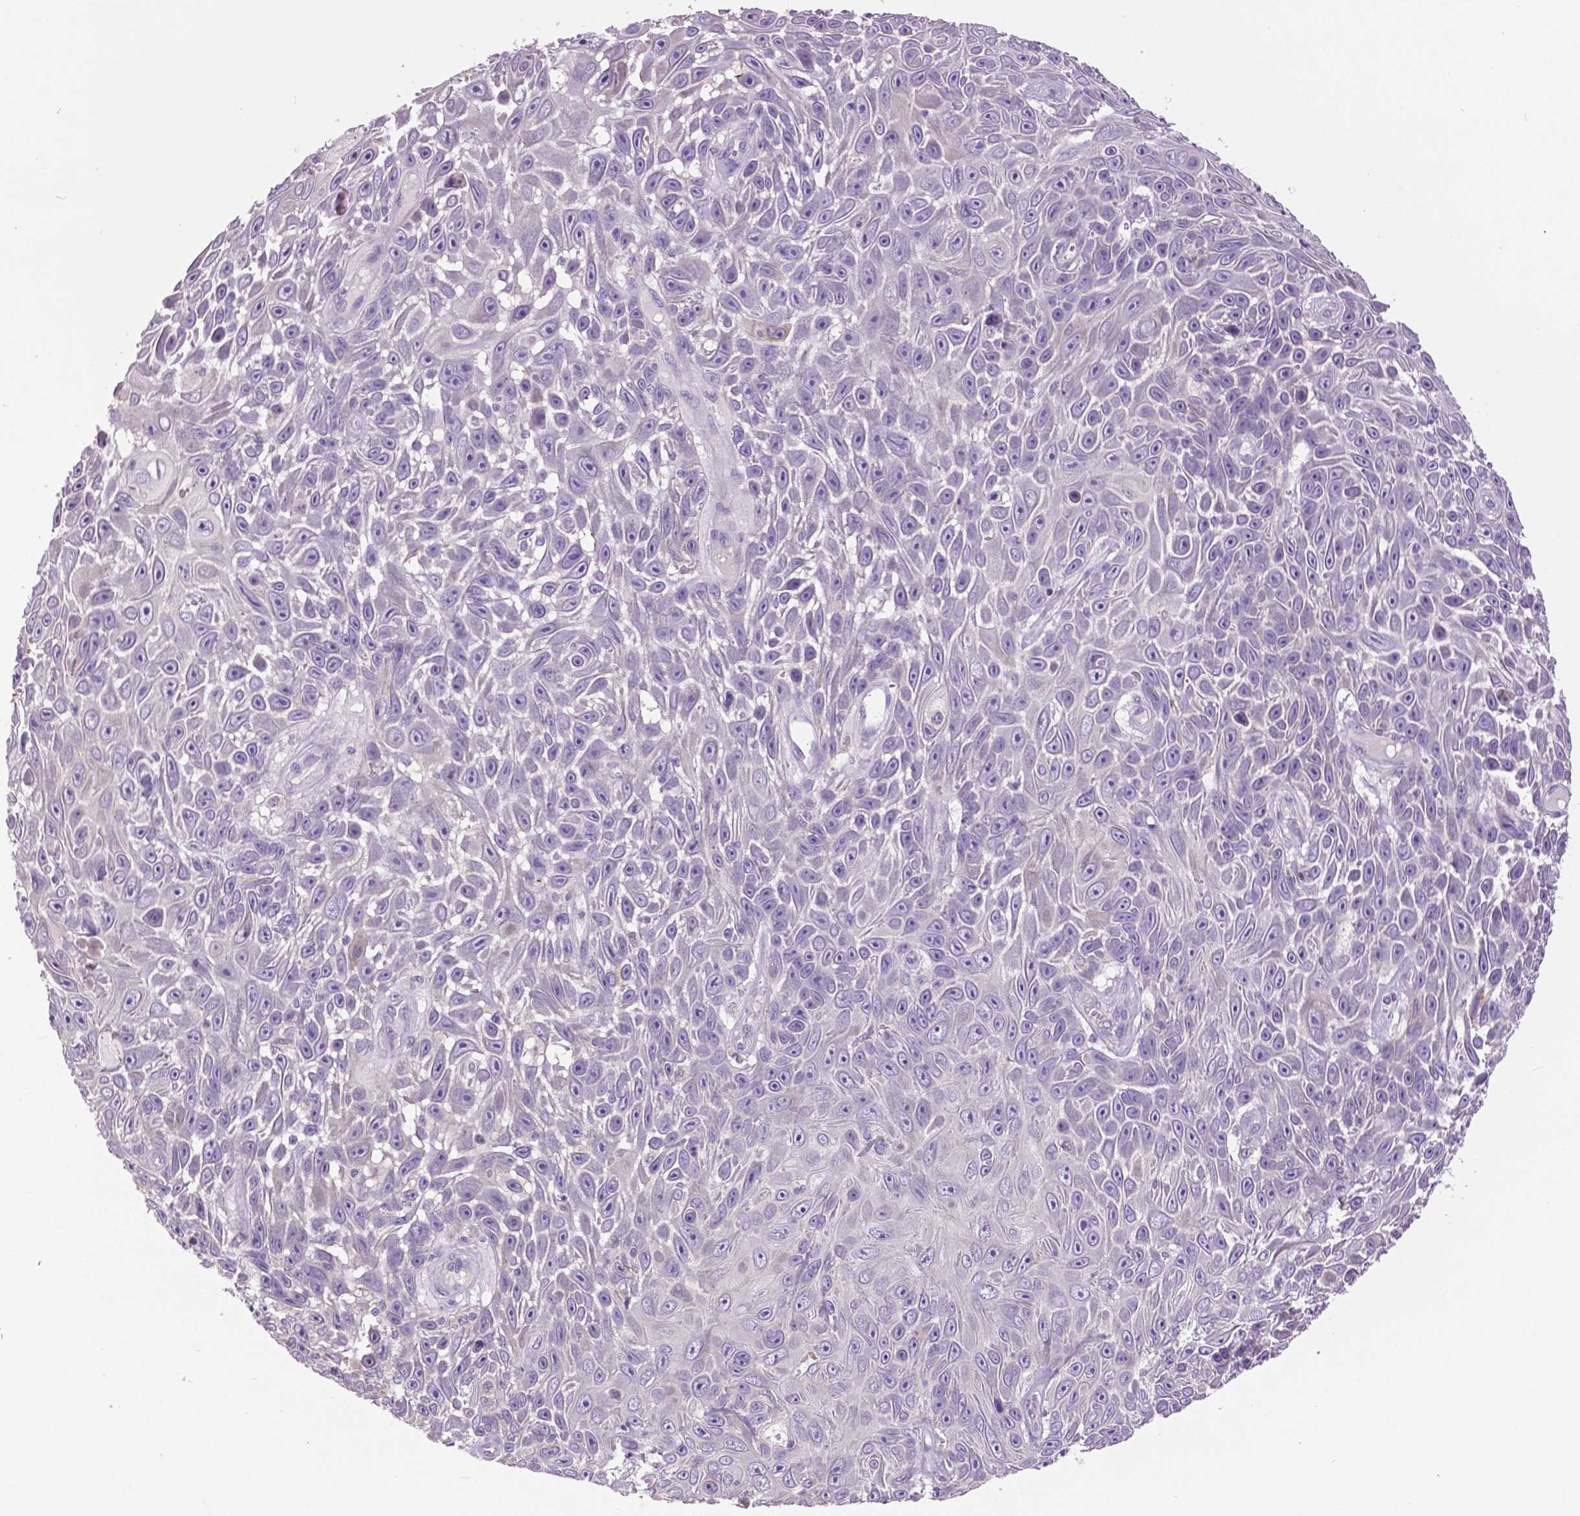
{"staining": {"intensity": "negative", "quantity": "none", "location": "none"}, "tissue": "skin cancer", "cell_type": "Tumor cells", "image_type": "cancer", "snomed": [{"axis": "morphology", "description": "Squamous cell carcinoma, NOS"}, {"axis": "topography", "description": "Skin"}], "caption": "Human skin cancer (squamous cell carcinoma) stained for a protein using immunohistochemistry (IHC) reveals no staining in tumor cells.", "gene": "DNAH12", "patient": {"sex": "male", "age": 82}}